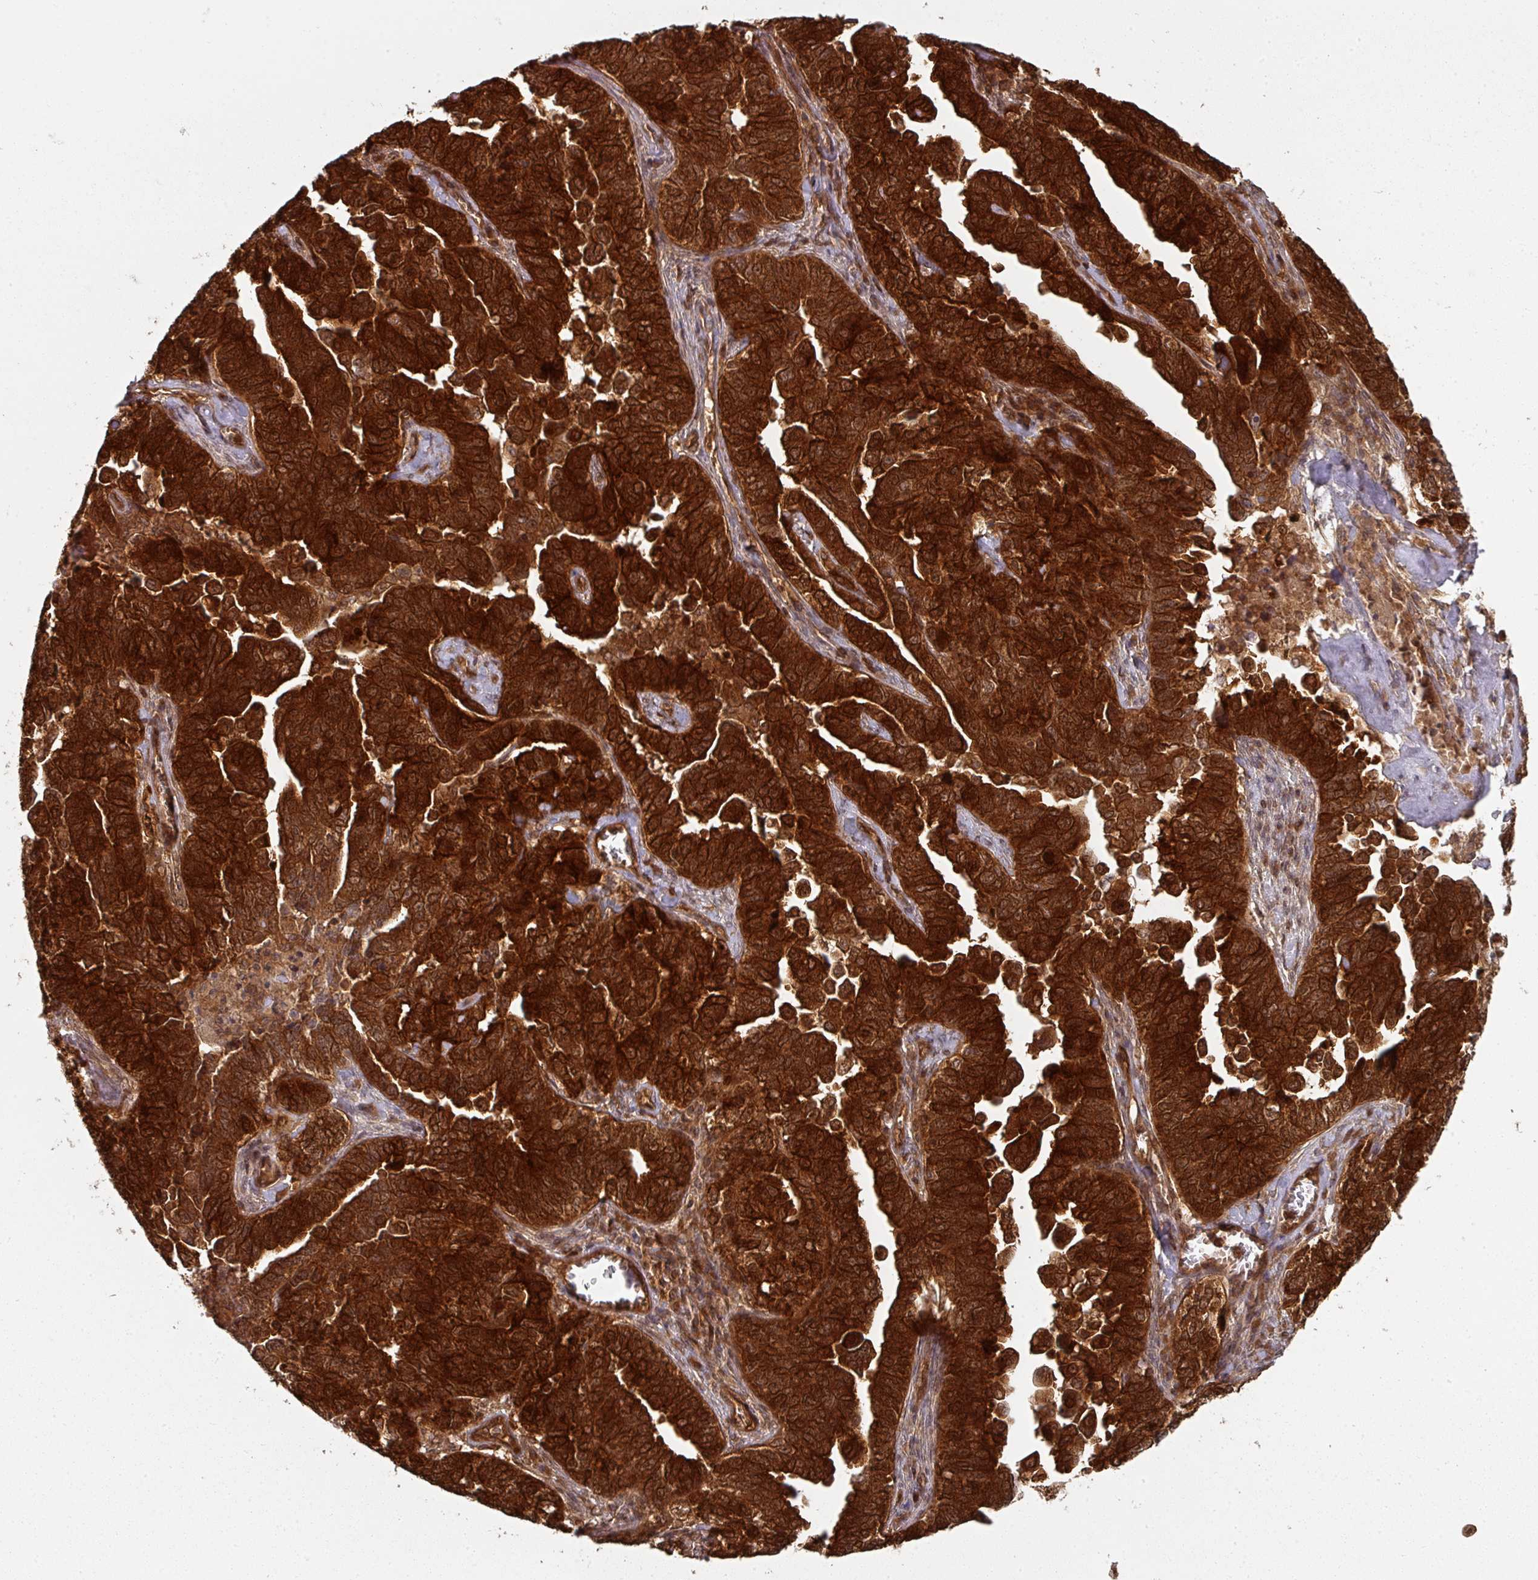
{"staining": {"intensity": "strong", "quantity": ">75%", "location": "cytoplasmic/membranous"}, "tissue": "ovarian cancer", "cell_type": "Tumor cells", "image_type": "cancer", "snomed": [{"axis": "morphology", "description": "Carcinoma, endometroid"}, {"axis": "topography", "description": "Ovary"}], "caption": "Immunohistochemistry (IHC) of endometroid carcinoma (ovarian) reveals high levels of strong cytoplasmic/membranous staining in about >75% of tumor cells.", "gene": "EIF4EBP2", "patient": {"sex": "female", "age": 62}}